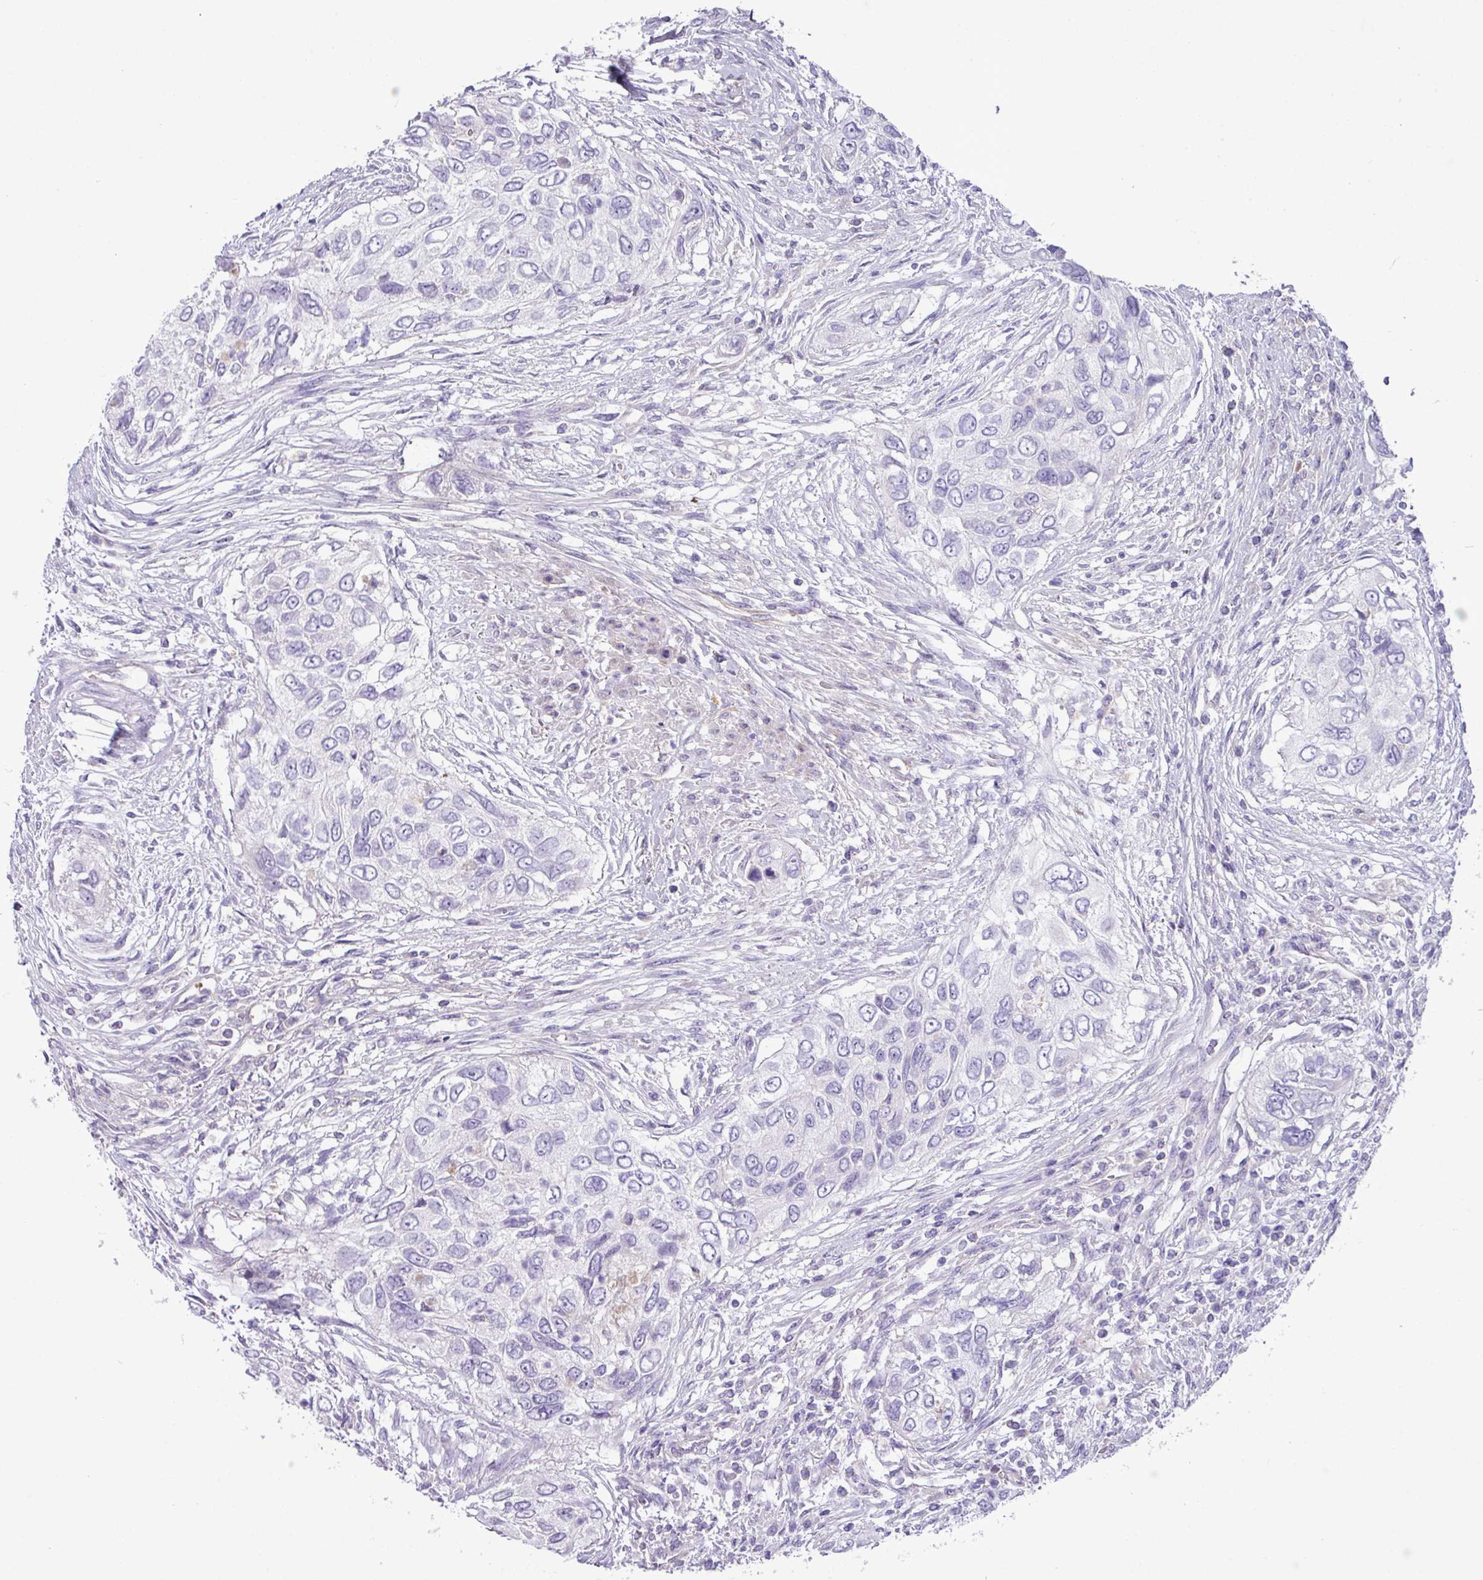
{"staining": {"intensity": "negative", "quantity": "none", "location": "none"}, "tissue": "urothelial cancer", "cell_type": "Tumor cells", "image_type": "cancer", "snomed": [{"axis": "morphology", "description": "Urothelial carcinoma, High grade"}, {"axis": "topography", "description": "Urinary bladder"}], "caption": "The histopathology image displays no staining of tumor cells in urothelial cancer.", "gene": "KIRREL3", "patient": {"sex": "female", "age": 60}}